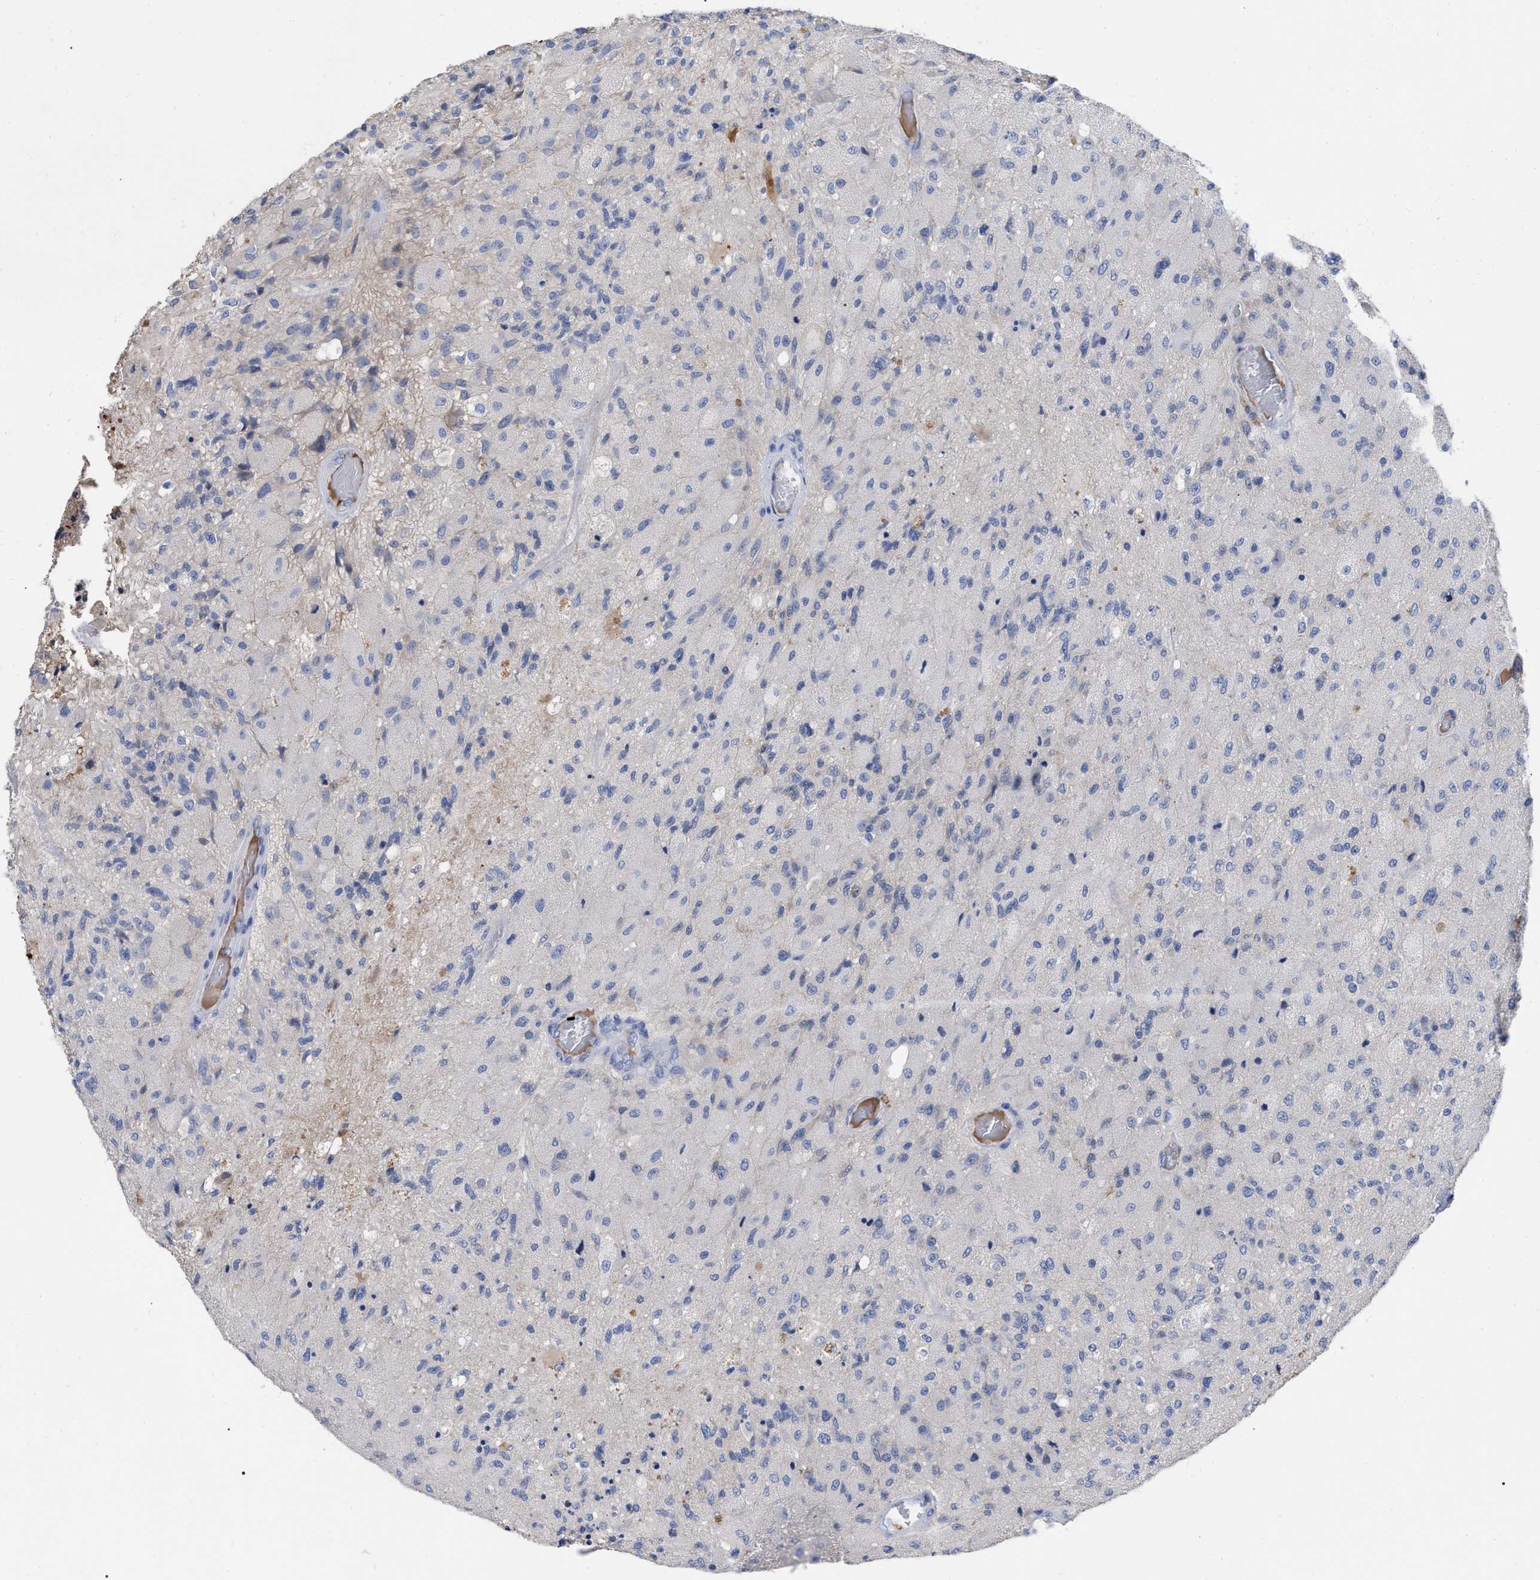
{"staining": {"intensity": "negative", "quantity": "none", "location": "none"}, "tissue": "glioma", "cell_type": "Tumor cells", "image_type": "cancer", "snomed": [{"axis": "morphology", "description": "Normal tissue, NOS"}, {"axis": "morphology", "description": "Glioma, malignant, High grade"}, {"axis": "topography", "description": "Cerebral cortex"}], "caption": "Protein analysis of malignant glioma (high-grade) exhibits no significant positivity in tumor cells.", "gene": "IGHV5-51", "patient": {"sex": "male", "age": 77}}